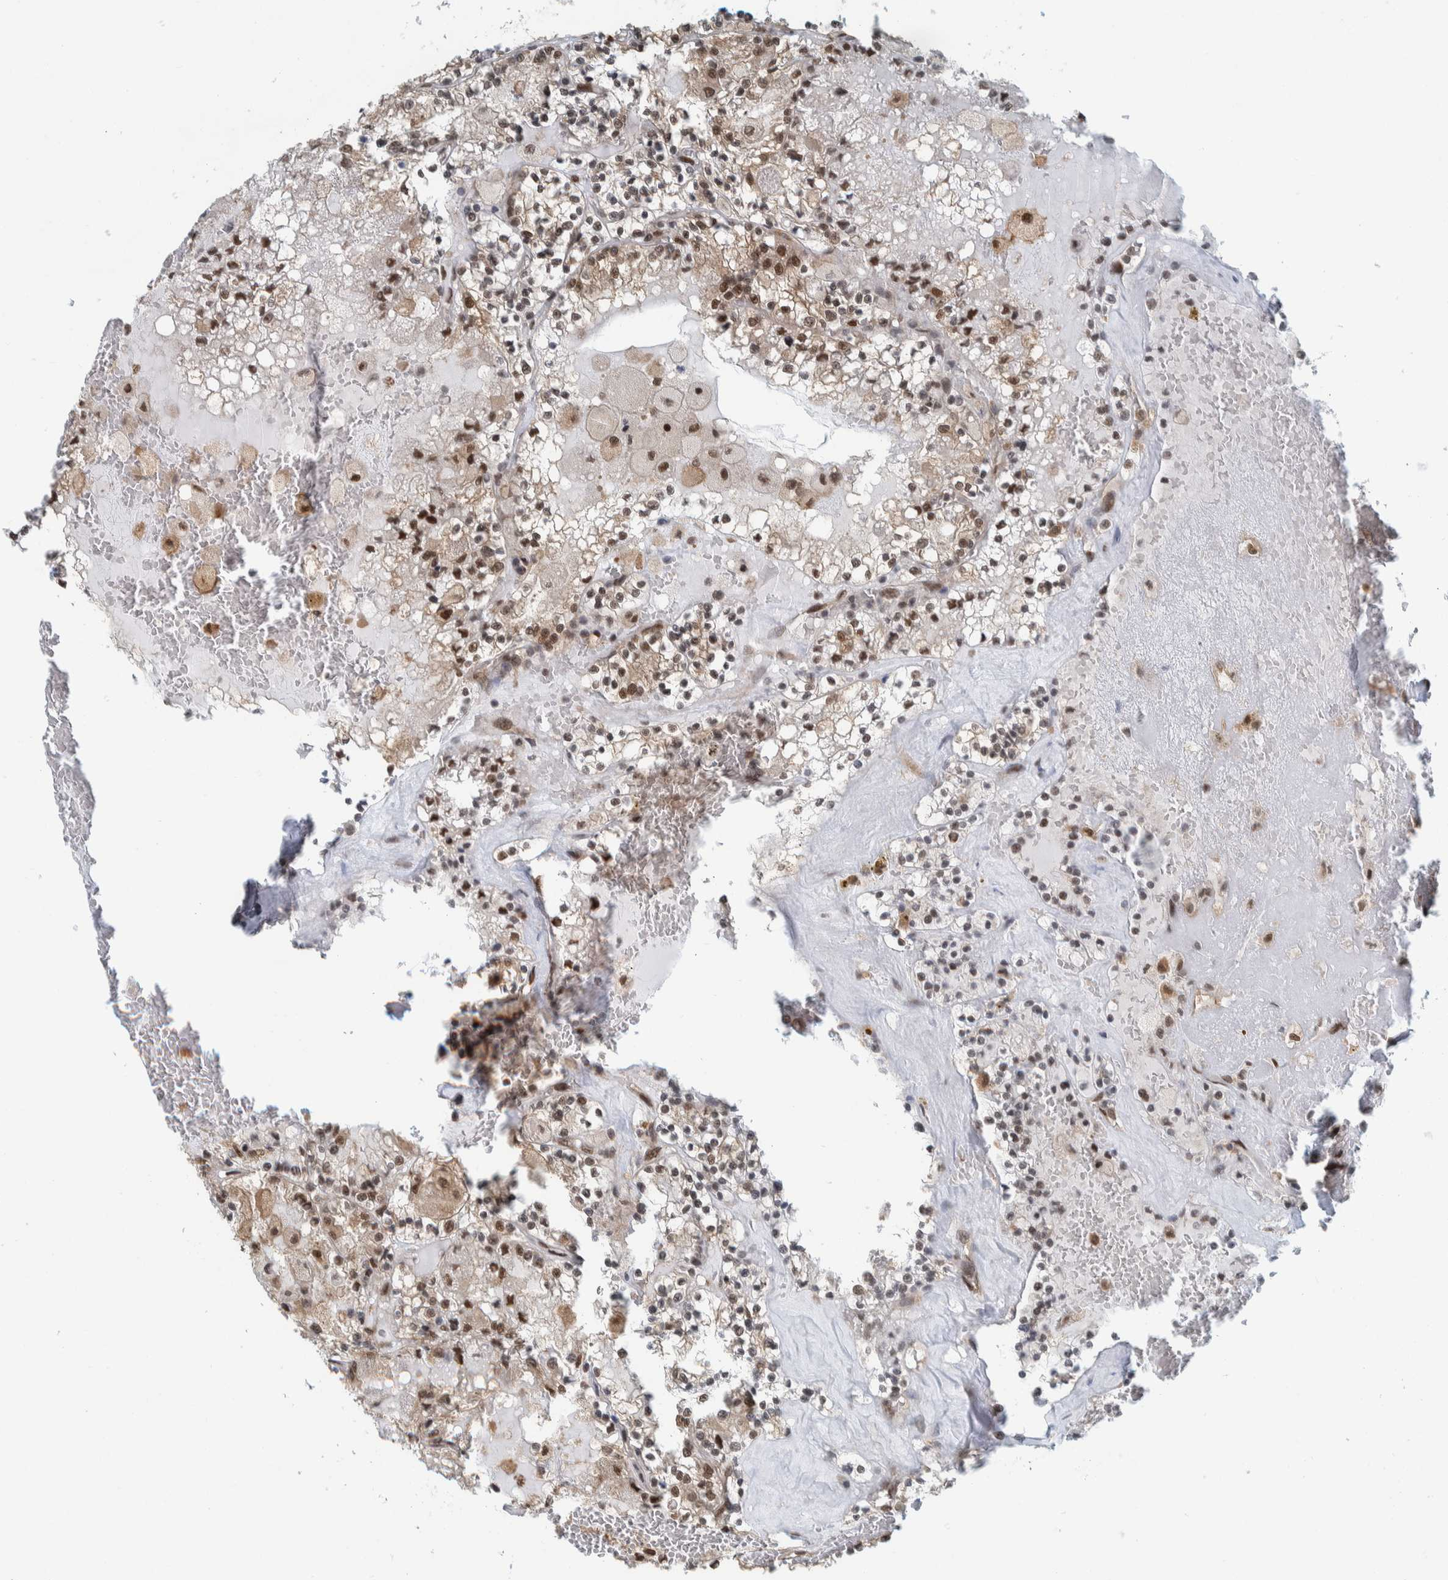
{"staining": {"intensity": "moderate", "quantity": "25%-75%", "location": "nuclear"}, "tissue": "renal cancer", "cell_type": "Tumor cells", "image_type": "cancer", "snomed": [{"axis": "morphology", "description": "Adenocarcinoma, NOS"}, {"axis": "topography", "description": "Kidney"}], "caption": "Immunohistochemical staining of renal cancer demonstrates medium levels of moderate nuclear protein positivity in approximately 25%-75% of tumor cells.", "gene": "COPS3", "patient": {"sex": "female", "age": 56}}